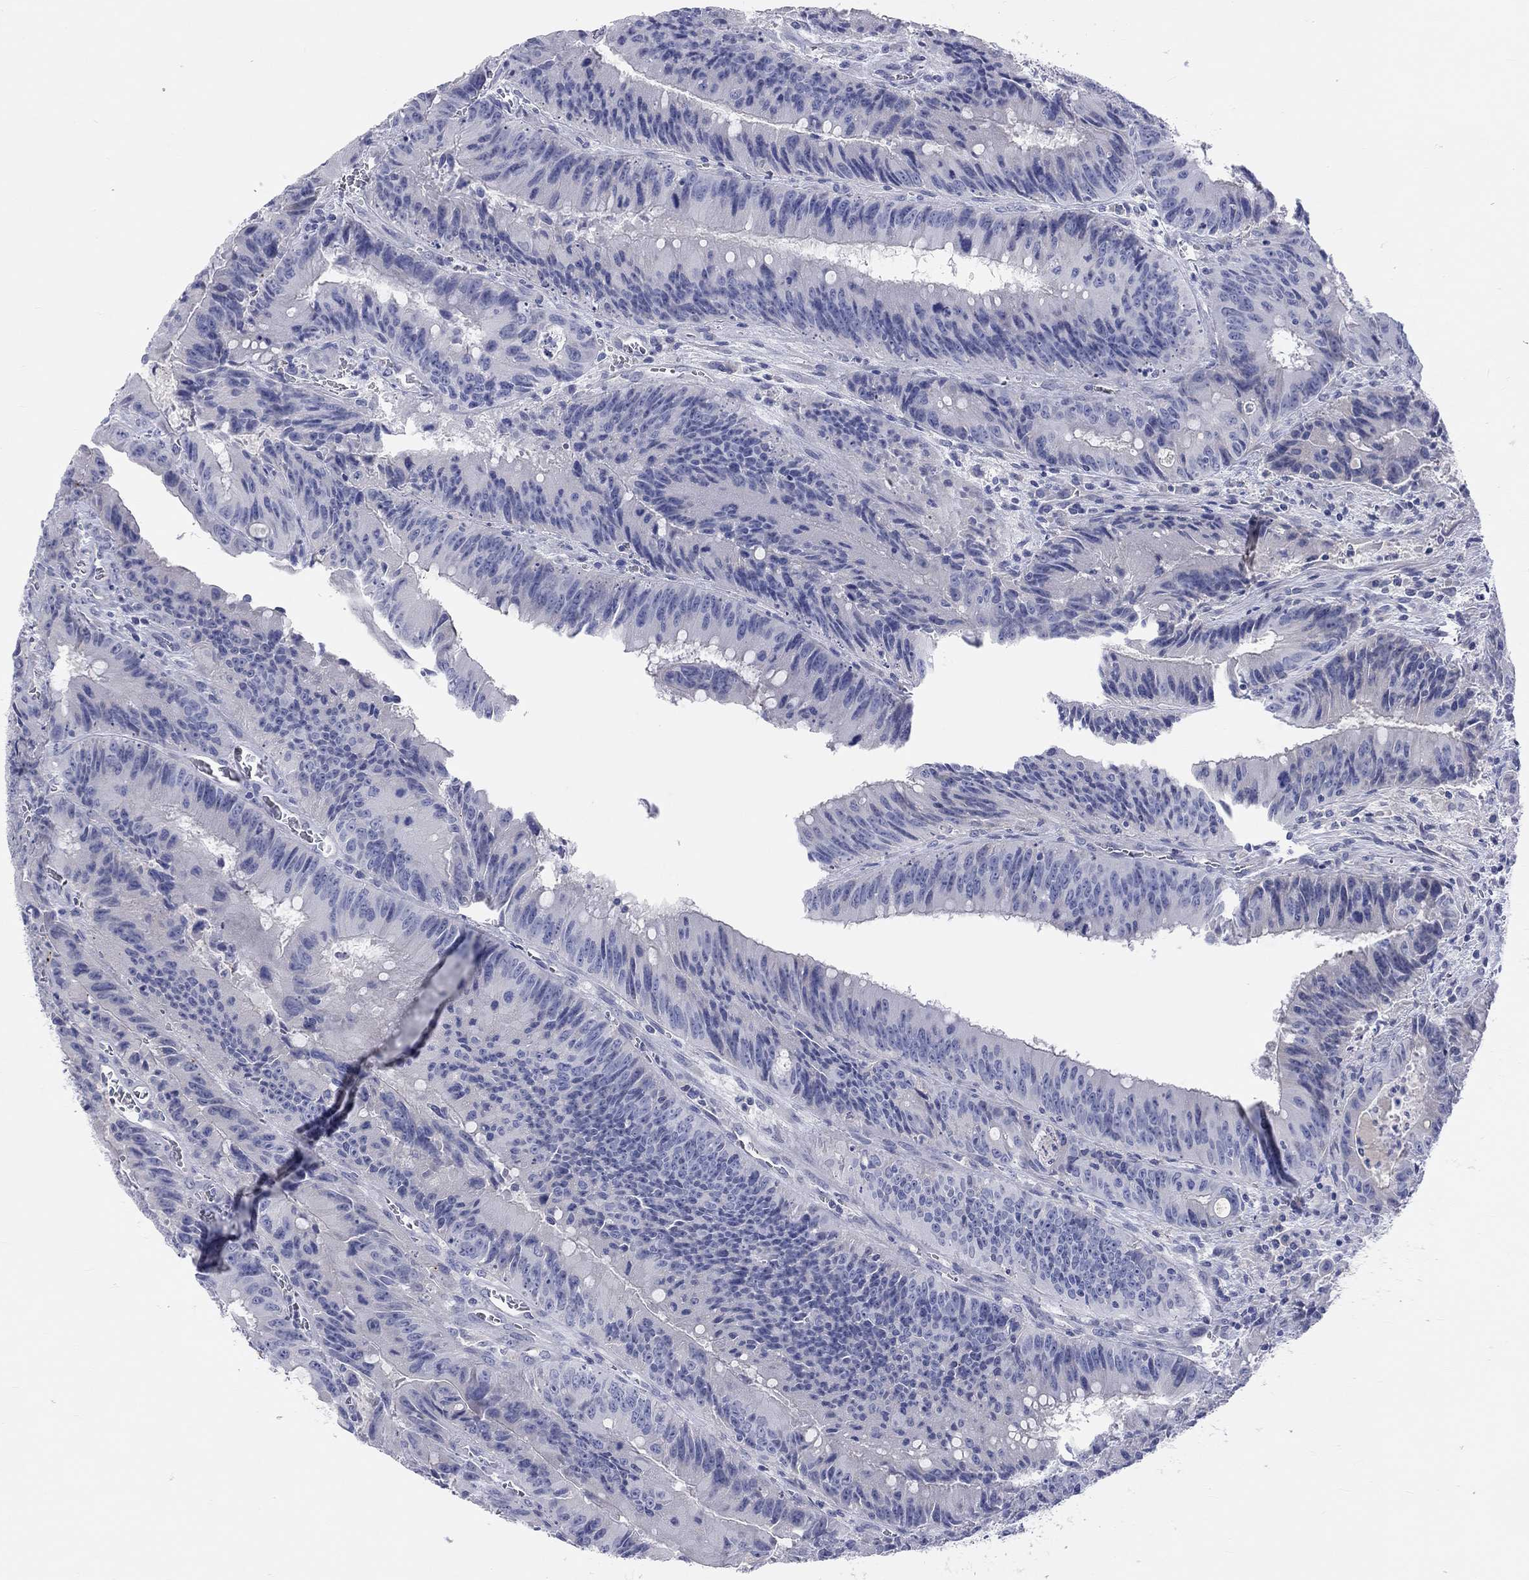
{"staining": {"intensity": "negative", "quantity": "none", "location": "none"}, "tissue": "colorectal cancer", "cell_type": "Tumor cells", "image_type": "cancer", "snomed": [{"axis": "morphology", "description": "Adenocarcinoma, NOS"}, {"axis": "topography", "description": "Rectum"}], "caption": "This is an IHC histopathology image of colorectal cancer (adenocarcinoma). There is no staining in tumor cells.", "gene": "ST7L", "patient": {"sex": "female", "age": 72}}